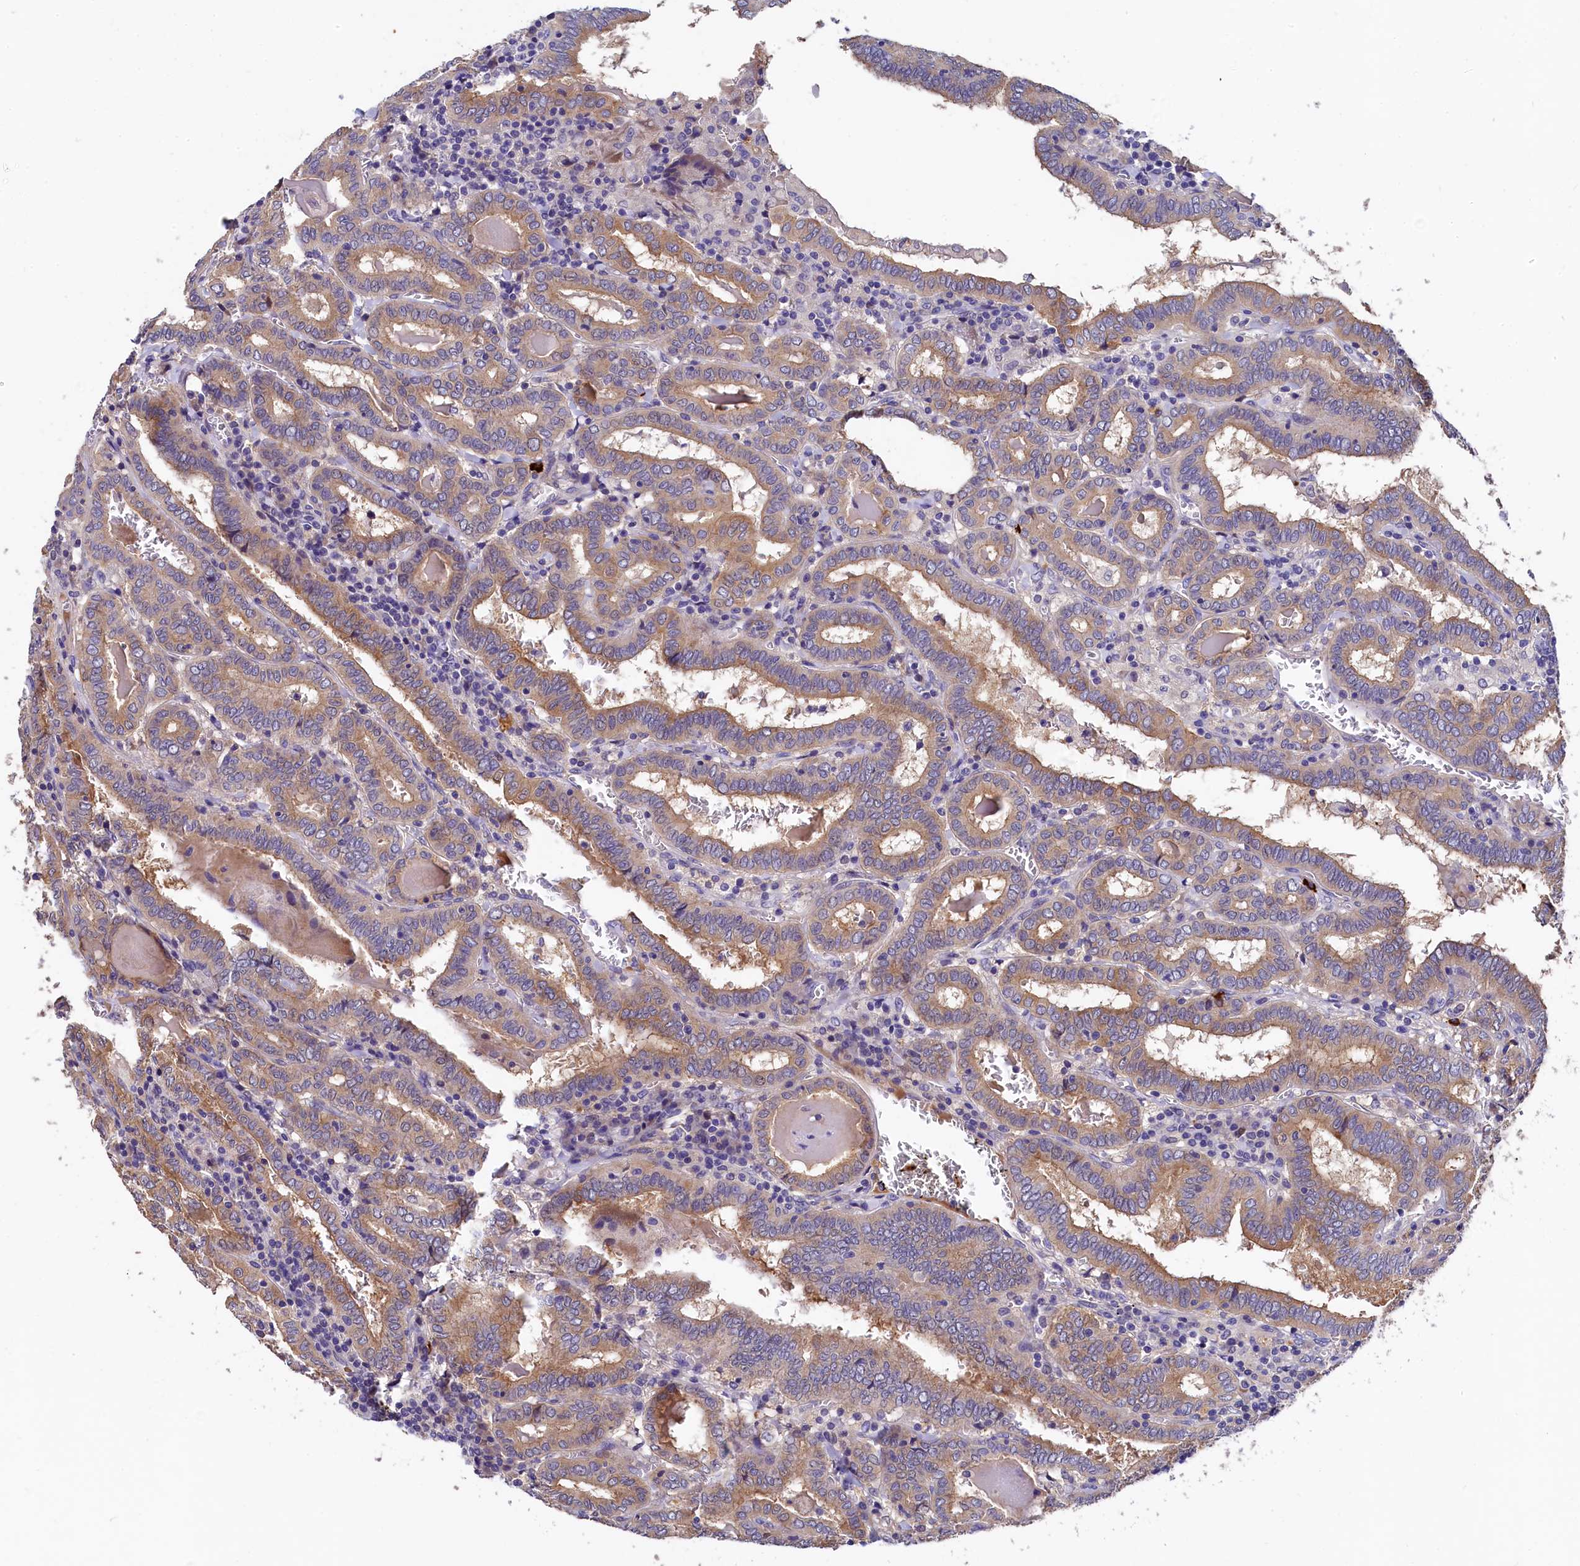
{"staining": {"intensity": "weak", "quantity": ">75%", "location": "cytoplasmic/membranous"}, "tissue": "thyroid cancer", "cell_type": "Tumor cells", "image_type": "cancer", "snomed": [{"axis": "morphology", "description": "Papillary adenocarcinoma, NOS"}, {"axis": "topography", "description": "Thyroid gland"}], "caption": "Papillary adenocarcinoma (thyroid) stained with a brown dye exhibits weak cytoplasmic/membranous positive staining in approximately >75% of tumor cells.", "gene": "EPS8L2", "patient": {"sex": "female", "age": 72}}